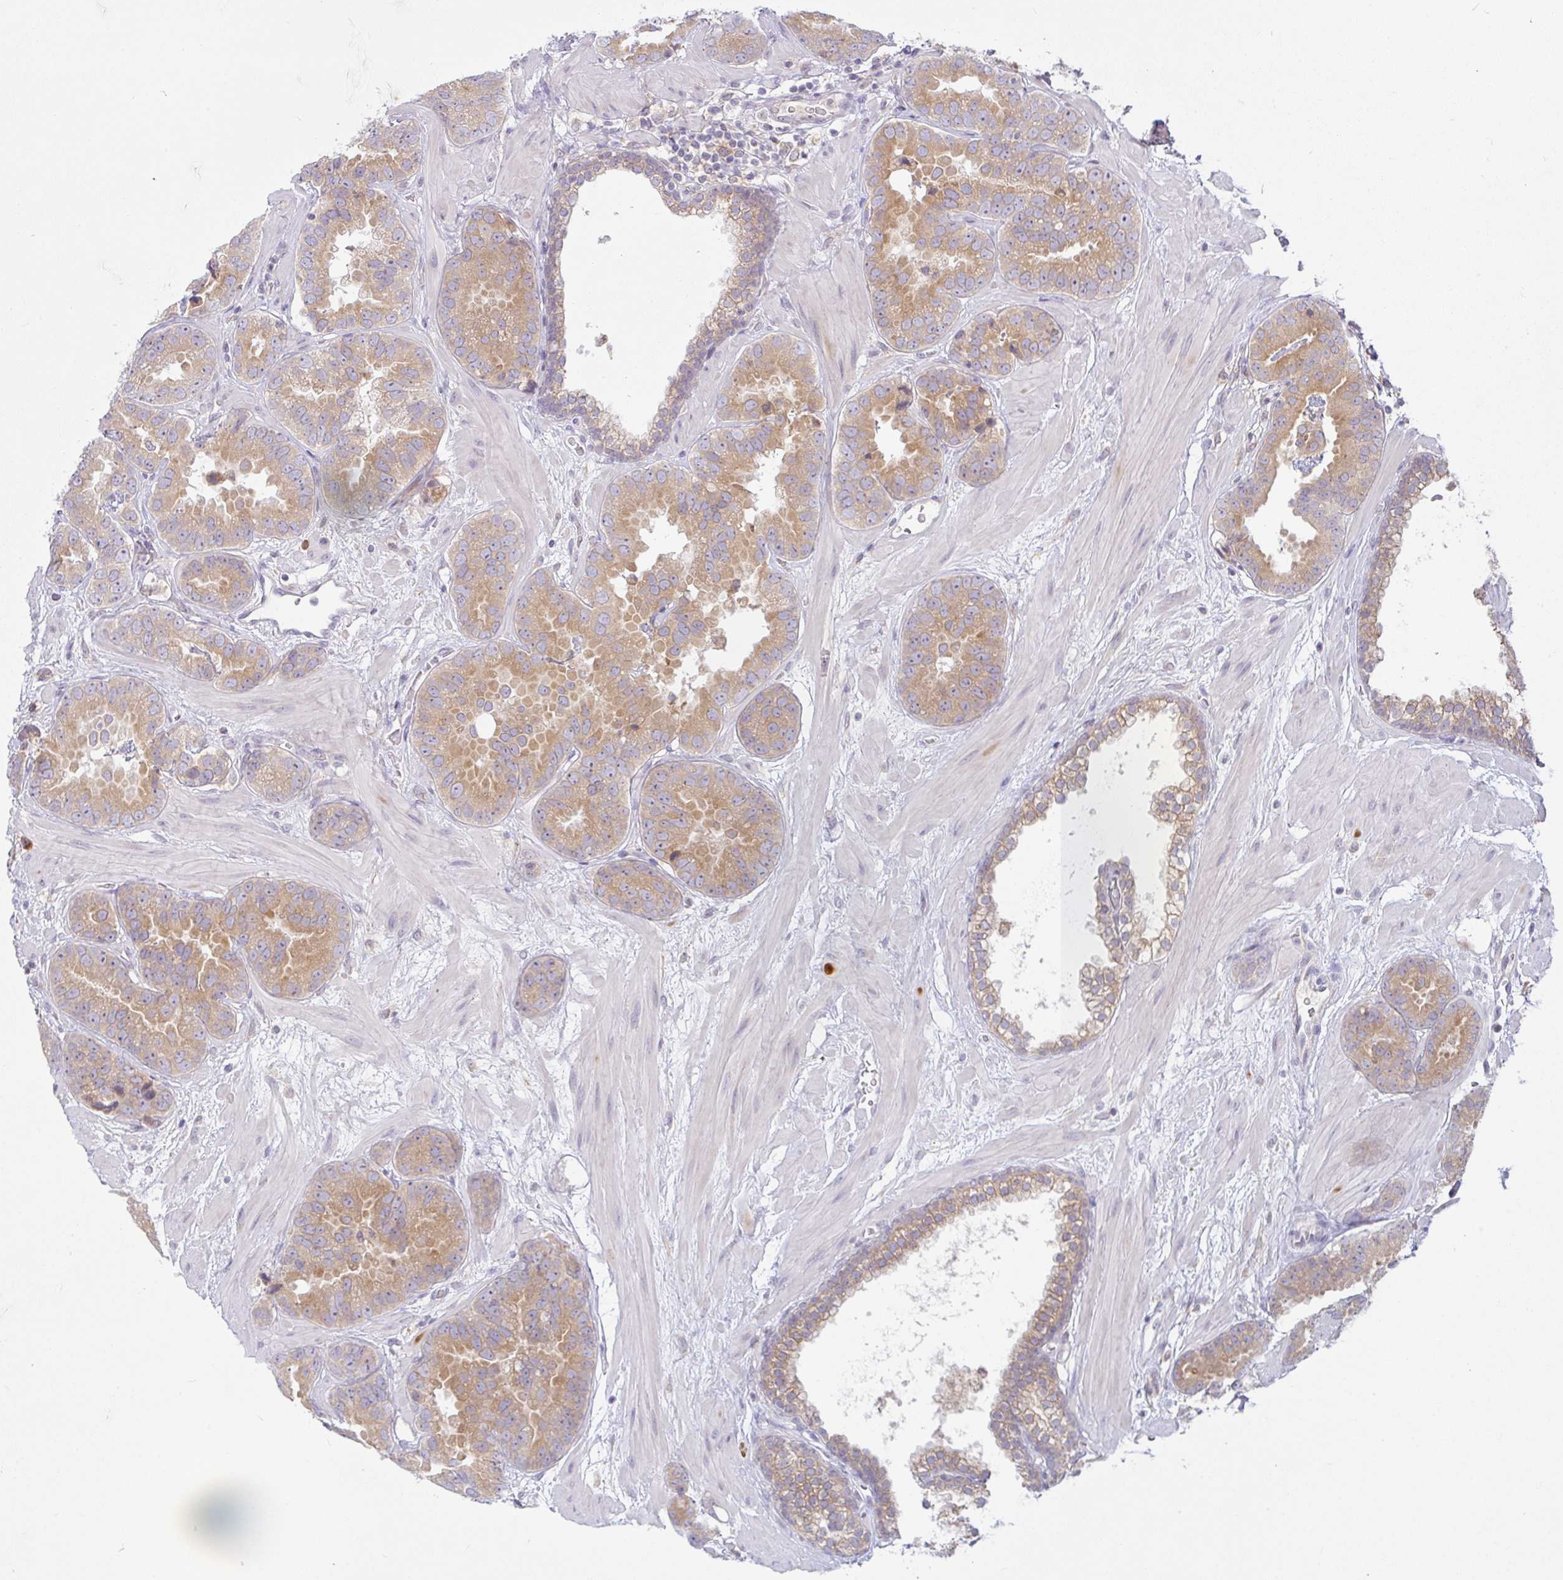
{"staining": {"intensity": "moderate", "quantity": ">75%", "location": "cytoplasmic/membranous"}, "tissue": "prostate cancer", "cell_type": "Tumor cells", "image_type": "cancer", "snomed": [{"axis": "morphology", "description": "Adenocarcinoma, Low grade"}, {"axis": "topography", "description": "Prostate"}], "caption": "Immunohistochemistry (IHC) photomicrograph of human prostate cancer stained for a protein (brown), which exhibits medium levels of moderate cytoplasmic/membranous positivity in approximately >75% of tumor cells.", "gene": "DERL2", "patient": {"sex": "male", "age": 62}}